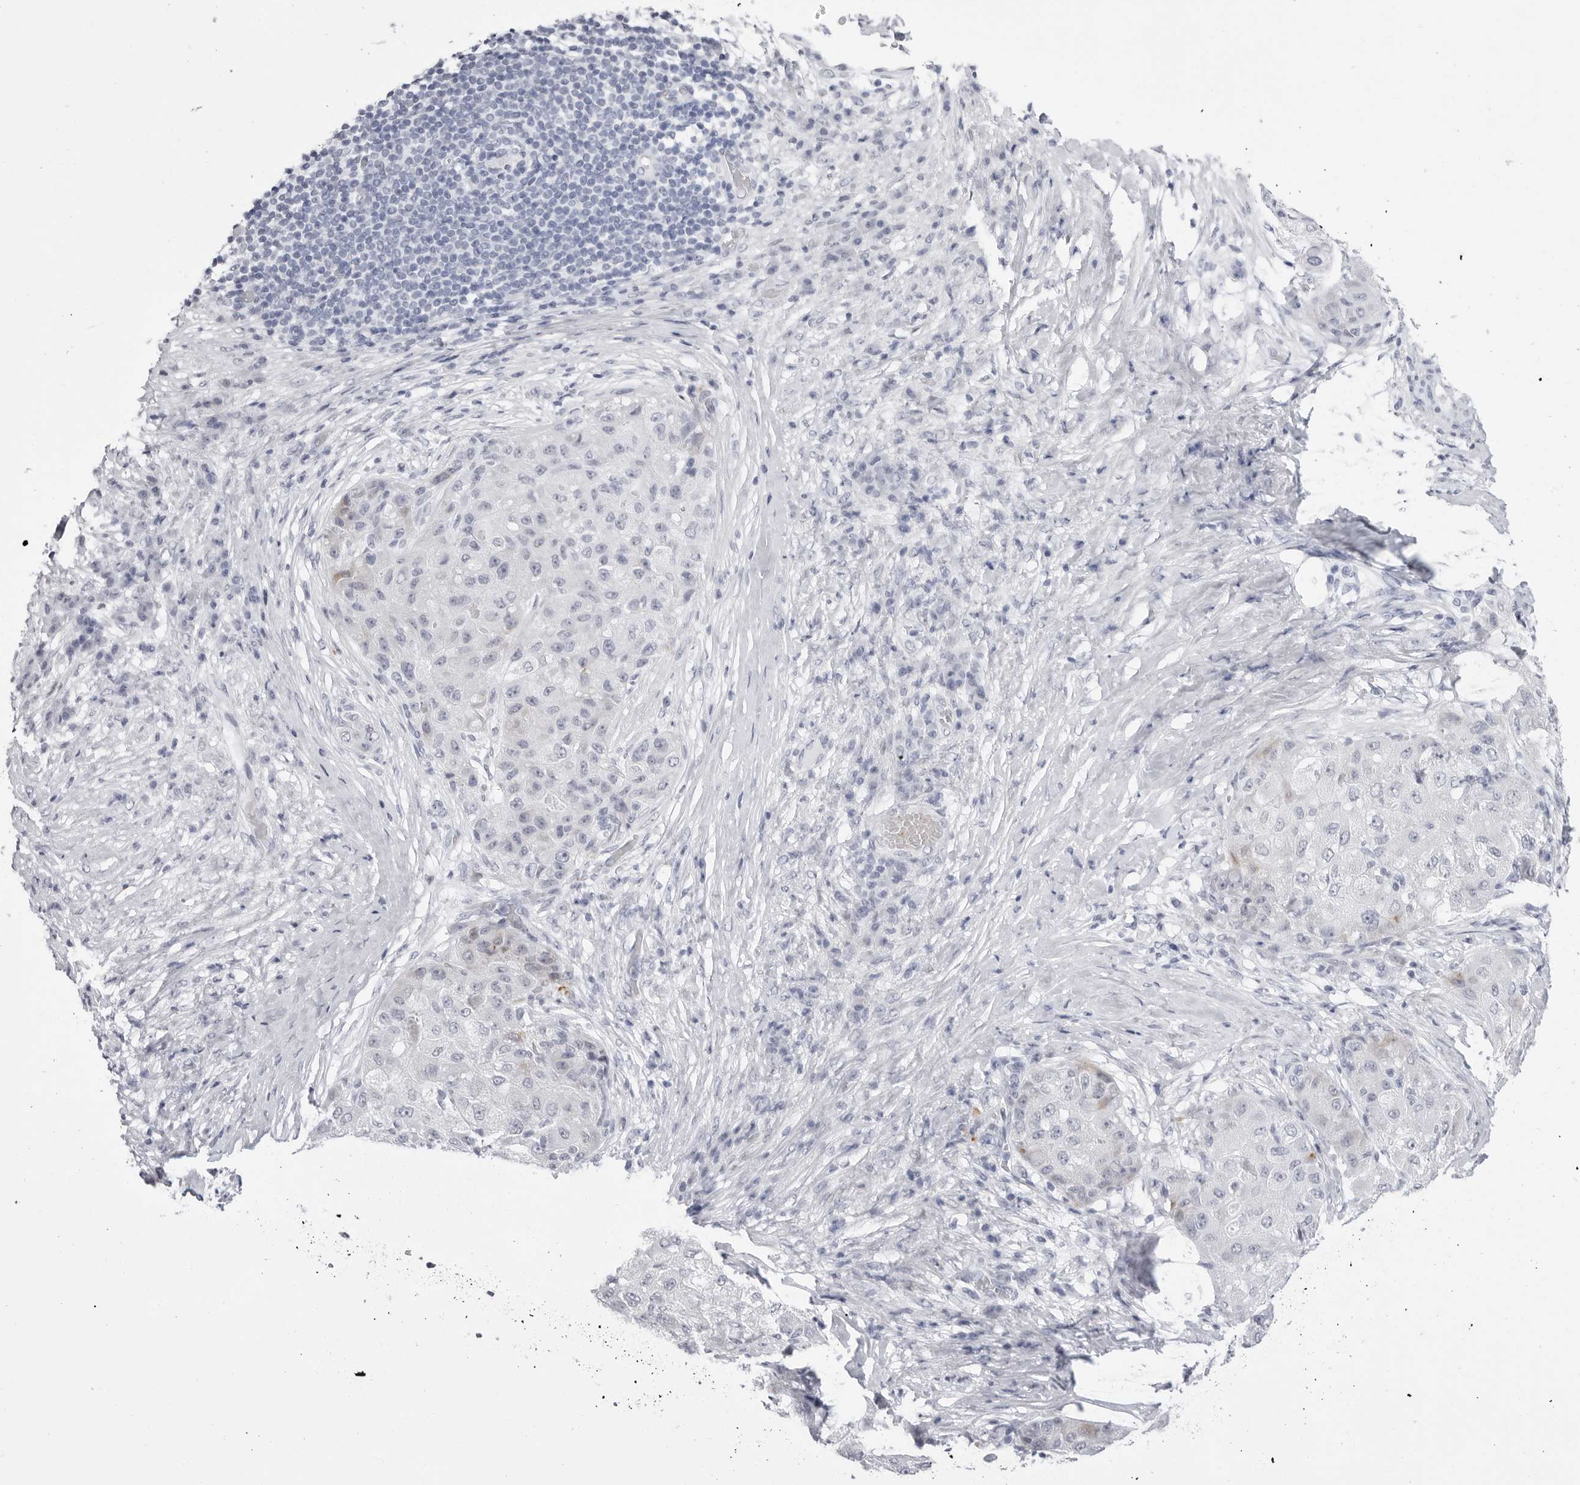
{"staining": {"intensity": "negative", "quantity": "none", "location": "none"}, "tissue": "liver cancer", "cell_type": "Tumor cells", "image_type": "cancer", "snomed": [{"axis": "morphology", "description": "Carcinoma, Hepatocellular, NOS"}, {"axis": "topography", "description": "Liver"}], "caption": "Immunohistochemistry (IHC) of human liver cancer (hepatocellular carcinoma) displays no positivity in tumor cells. Nuclei are stained in blue.", "gene": "TSSK1B", "patient": {"sex": "male", "age": 80}}